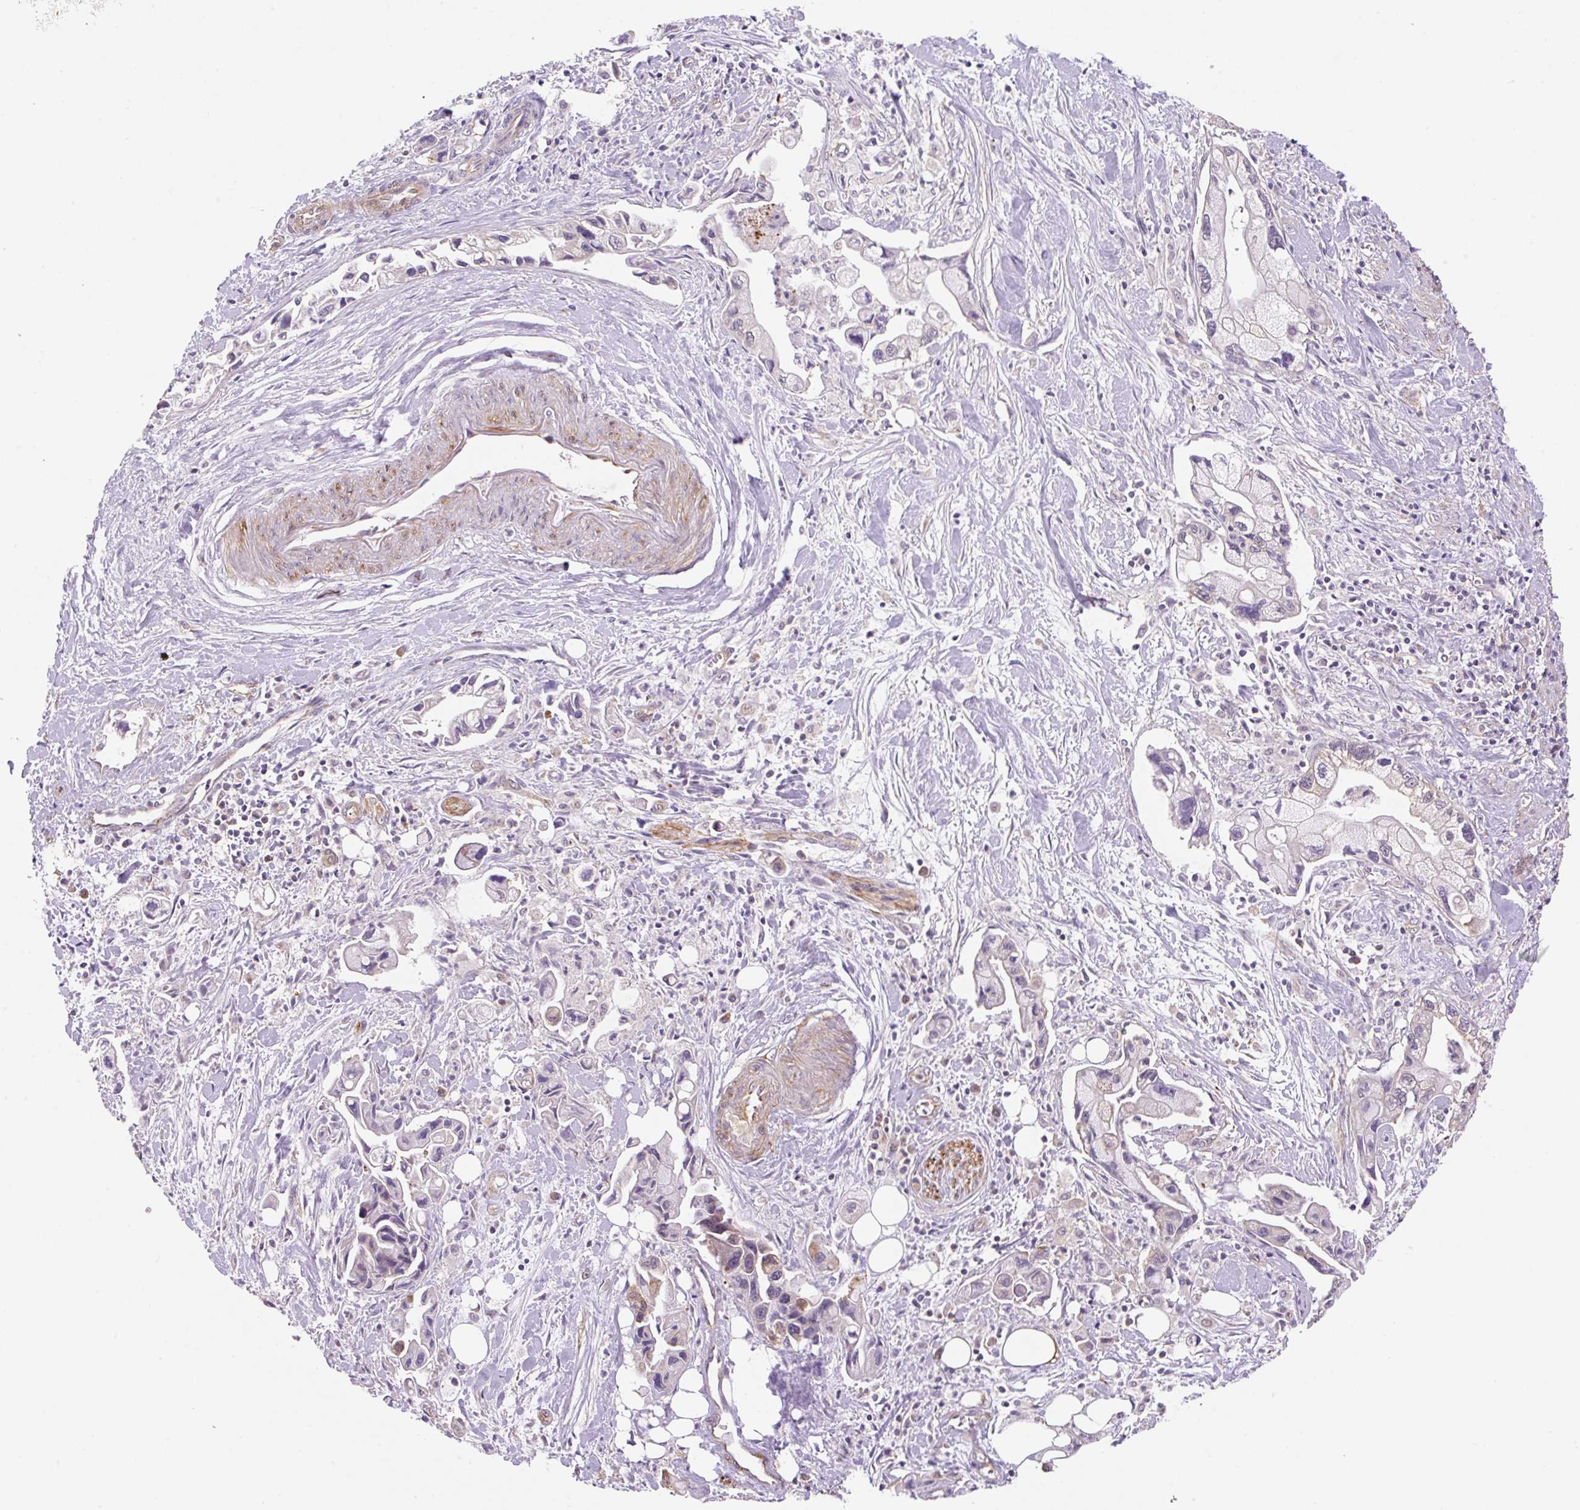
{"staining": {"intensity": "weak", "quantity": "<25%", "location": "cytoplasmic/membranous,nuclear"}, "tissue": "pancreatic cancer", "cell_type": "Tumor cells", "image_type": "cancer", "snomed": [{"axis": "morphology", "description": "Adenocarcinoma, NOS"}, {"axis": "topography", "description": "Pancreas"}], "caption": "DAB immunohistochemical staining of human pancreatic cancer (adenocarcinoma) exhibits no significant staining in tumor cells.", "gene": "COX8A", "patient": {"sex": "male", "age": 61}}